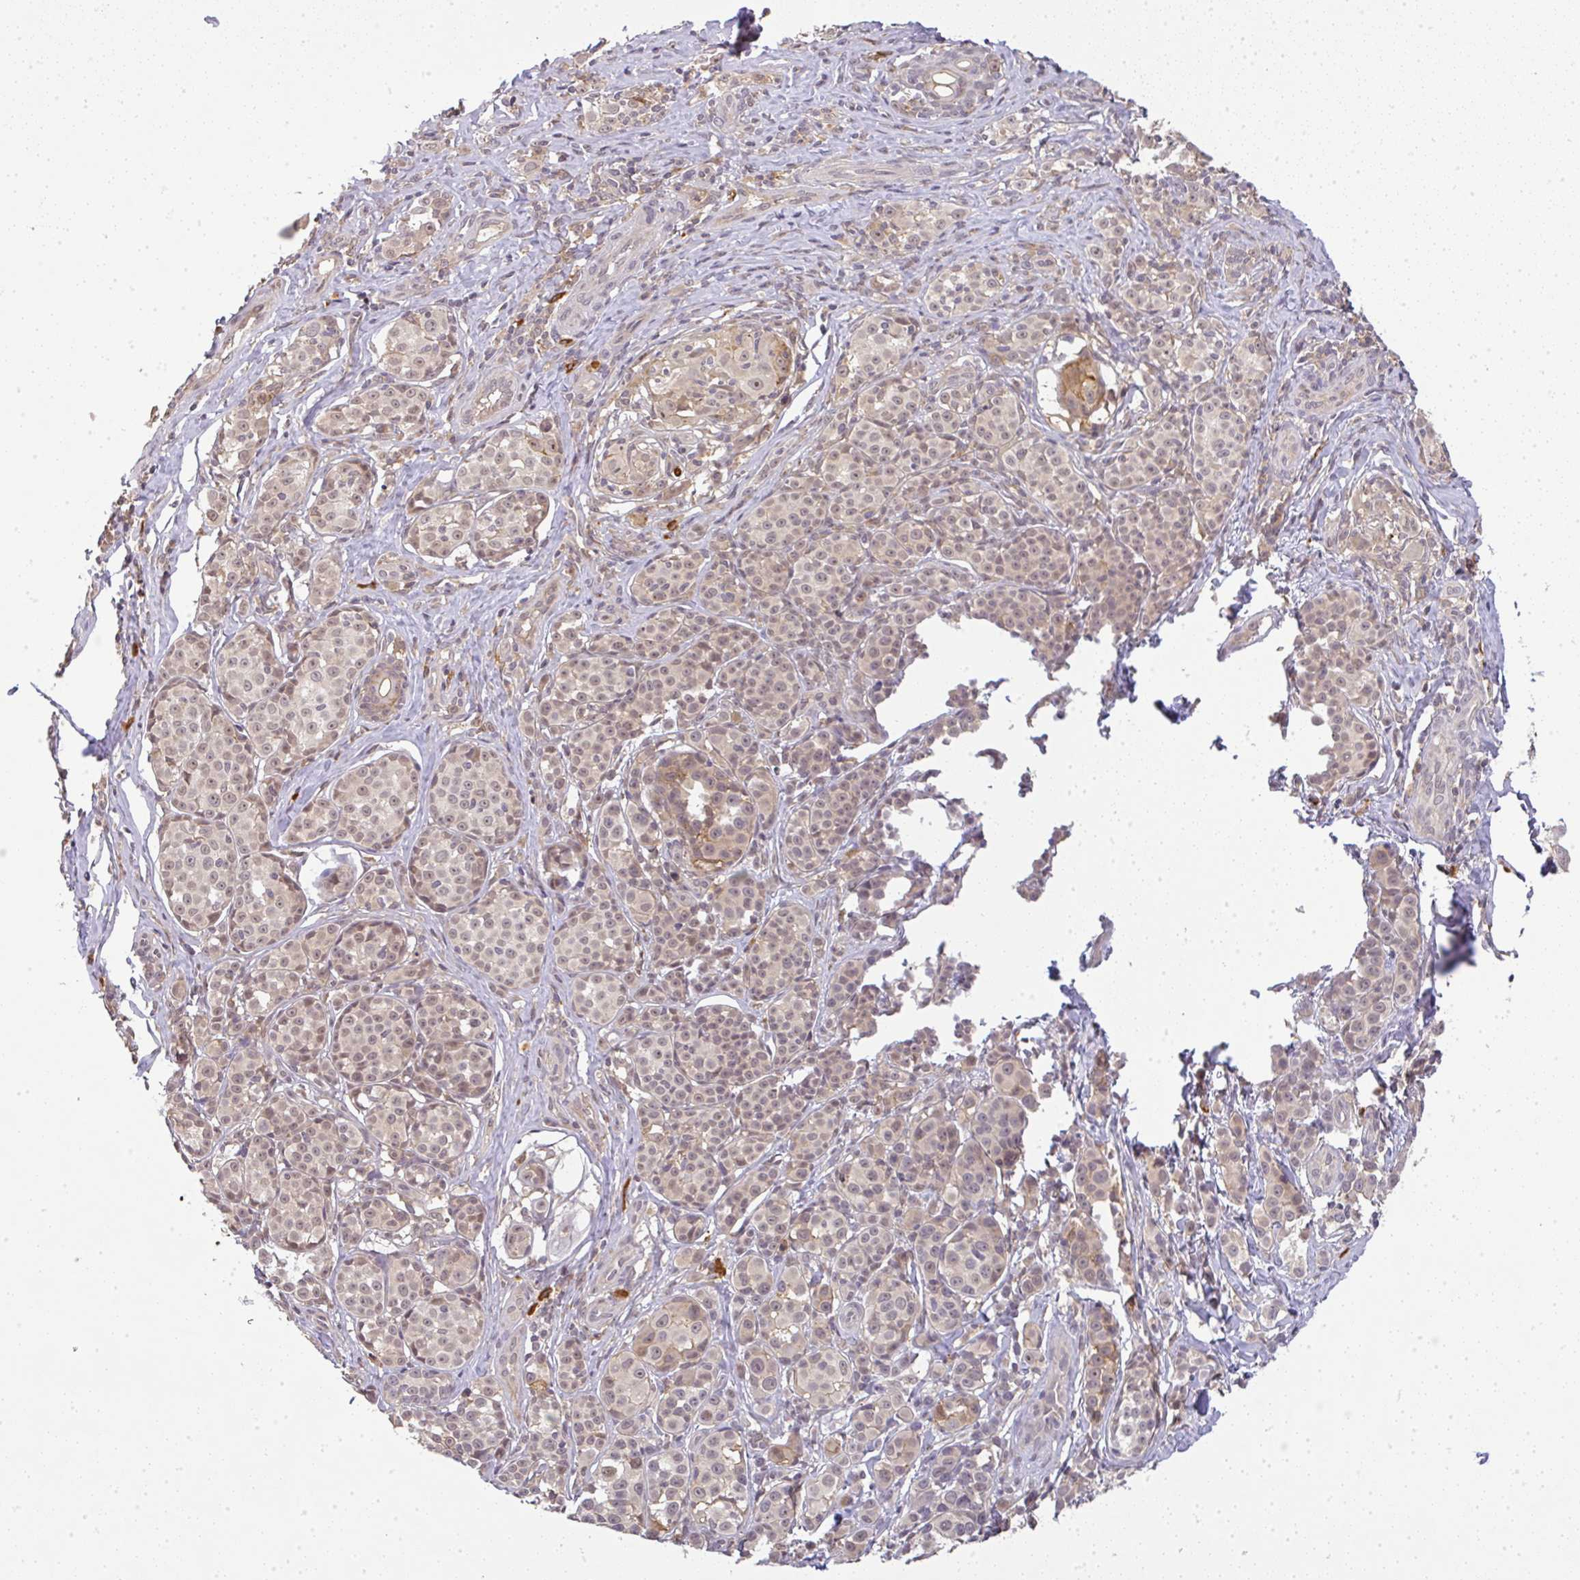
{"staining": {"intensity": "weak", "quantity": ">75%", "location": "nuclear"}, "tissue": "melanoma", "cell_type": "Tumor cells", "image_type": "cancer", "snomed": [{"axis": "morphology", "description": "Malignant melanoma, NOS"}, {"axis": "topography", "description": "Skin"}], "caption": "The micrograph shows a brown stain indicating the presence of a protein in the nuclear of tumor cells in melanoma.", "gene": "FAM153A", "patient": {"sex": "female", "age": 35}}